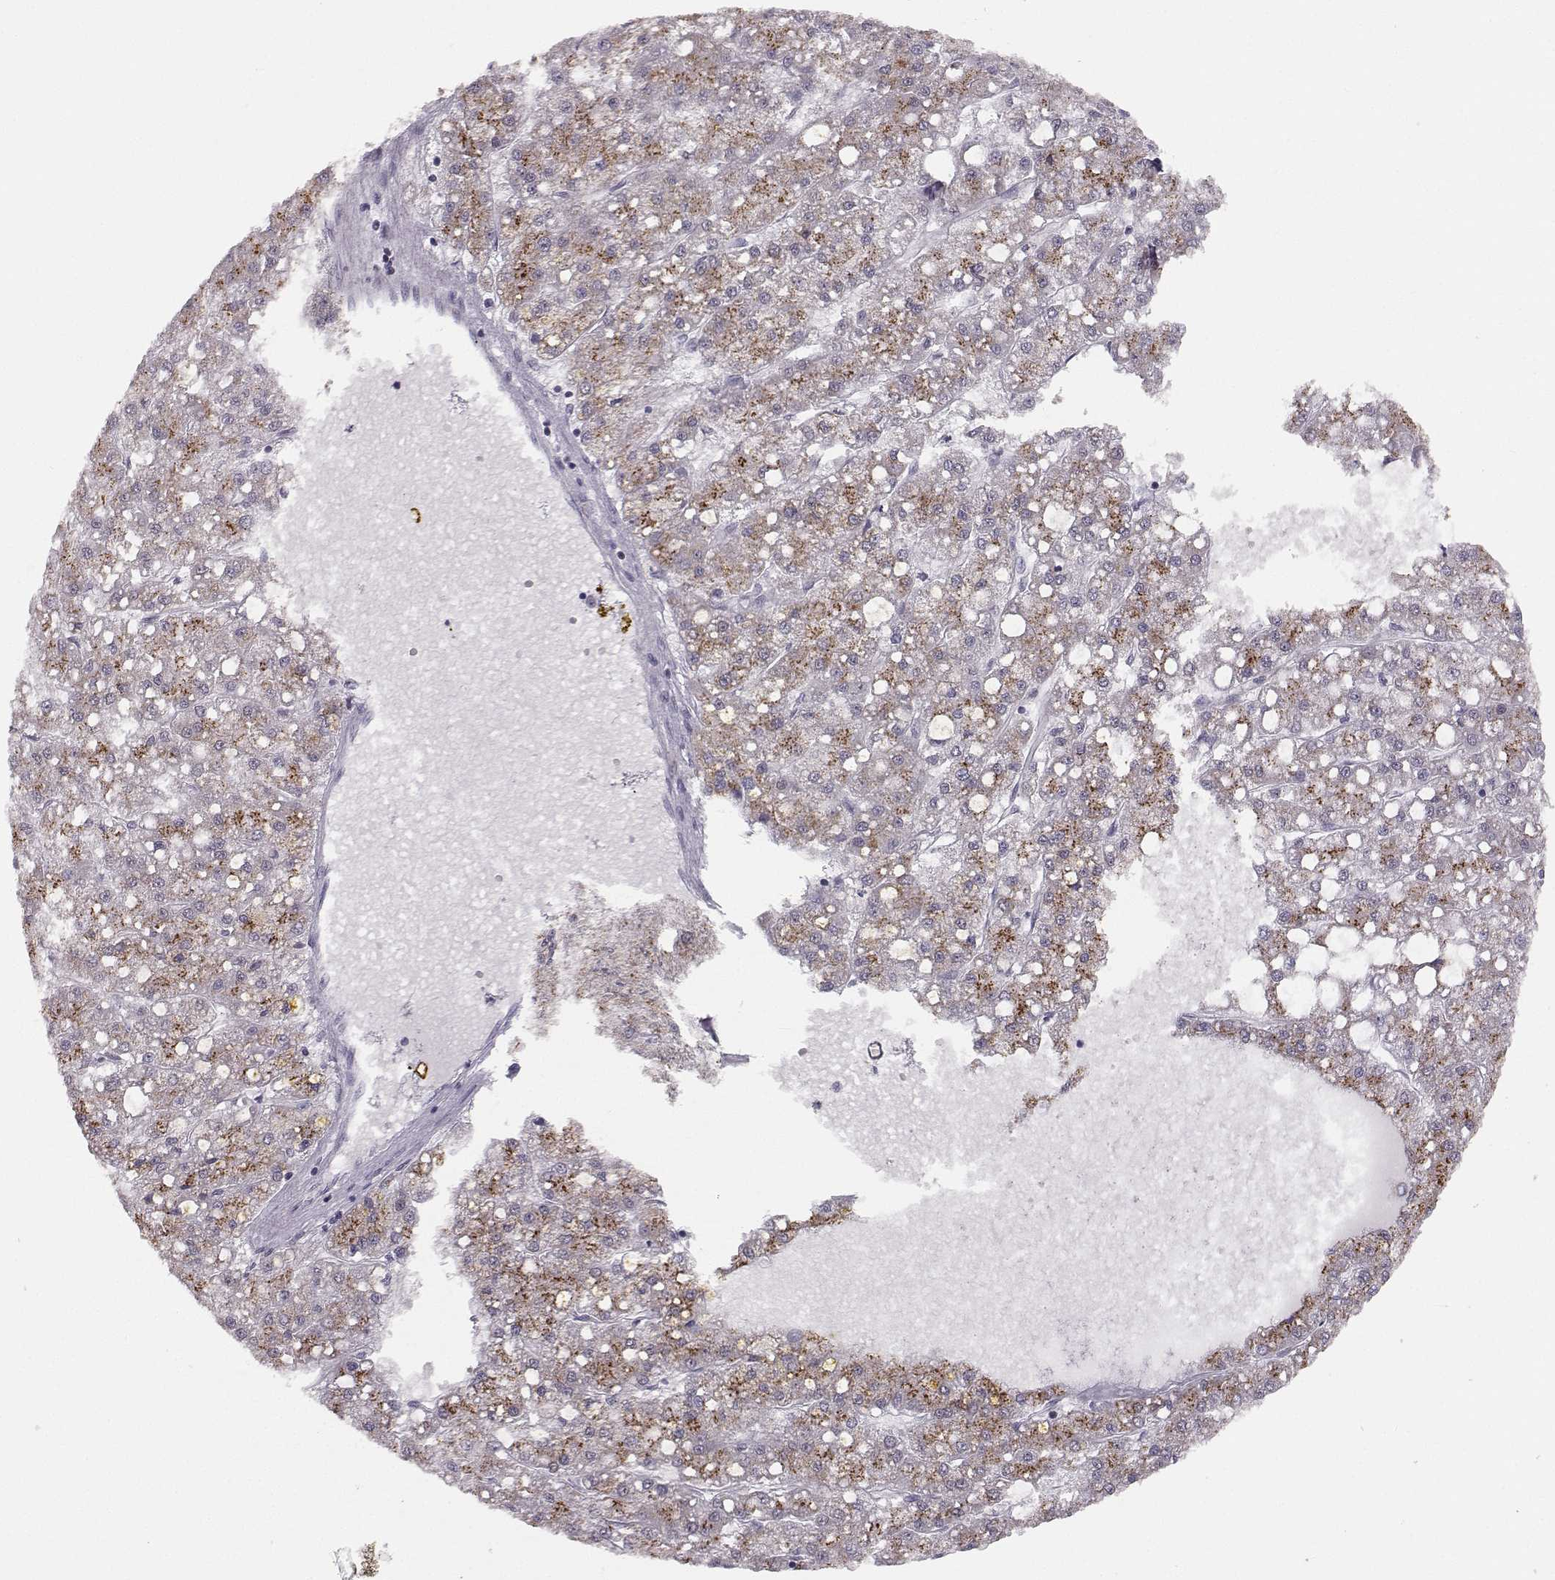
{"staining": {"intensity": "moderate", "quantity": "25%-75%", "location": "cytoplasmic/membranous"}, "tissue": "liver cancer", "cell_type": "Tumor cells", "image_type": "cancer", "snomed": [{"axis": "morphology", "description": "Carcinoma, Hepatocellular, NOS"}, {"axis": "topography", "description": "Liver"}], "caption": "Liver cancer stained for a protein (brown) displays moderate cytoplasmic/membranous positive positivity in about 25%-75% of tumor cells.", "gene": "HTR7", "patient": {"sex": "male", "age": 67}}